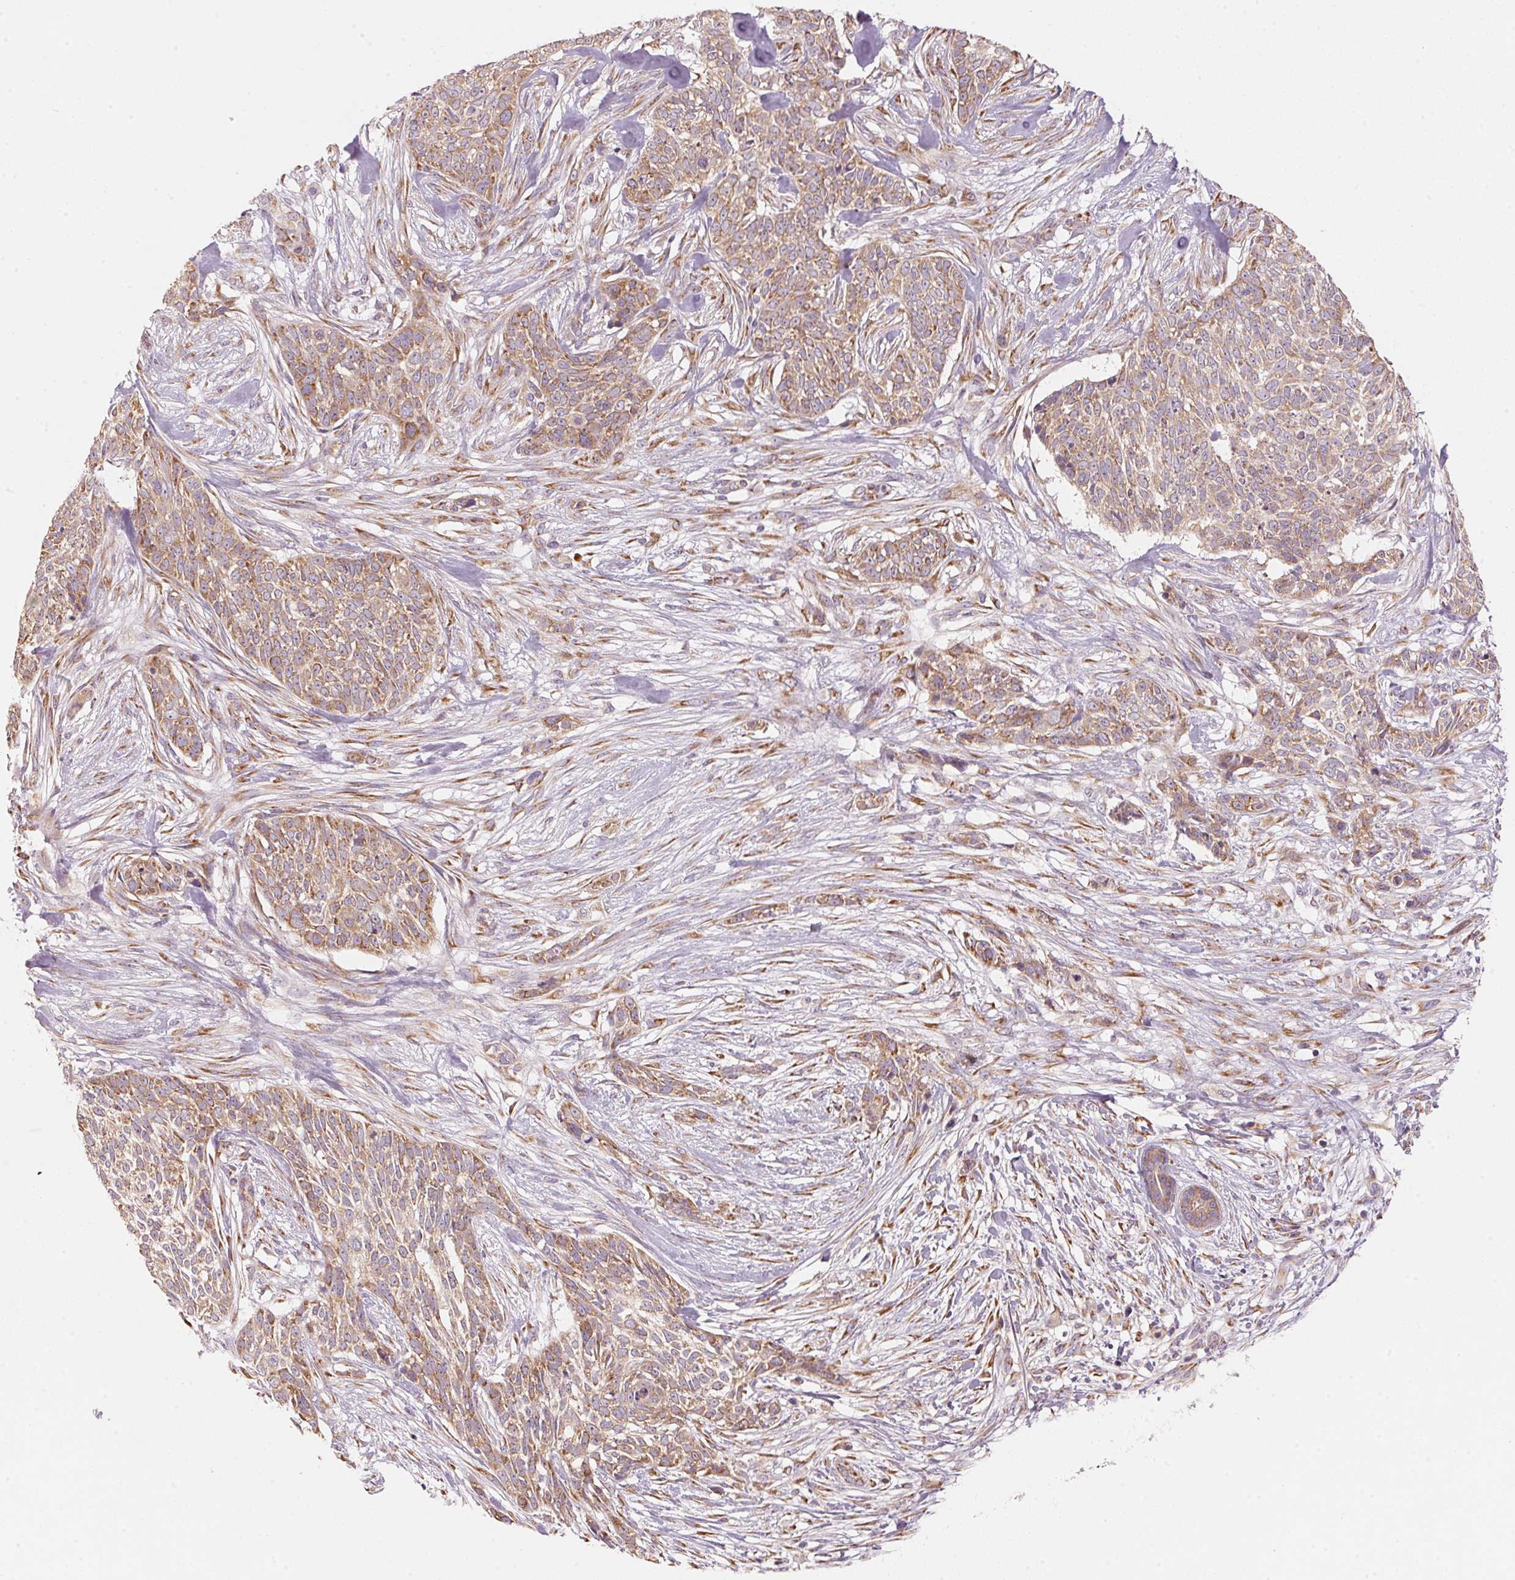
{"staining": {"intensity": "moderate", "quantity": ">75%", "location": "cytoplasmic/membranous"}, "tissue": "skin cancer", "cell_type": "Tumor cells", "image_type": "cancer", "snomed": [{"axis": "morphology", "description": "Basal cell carcinoma"}, {"axis": "topography", "description": "Skin"}], "caption": "Human skin cancer (basal cell carcinoma) stained with a brown dye shows moderate cytoplasmic/membranous positive positivity in about >75% of tumor cells.", "gene": "BLOC1S2", "patient": {"sex": "male", "age": 74}}